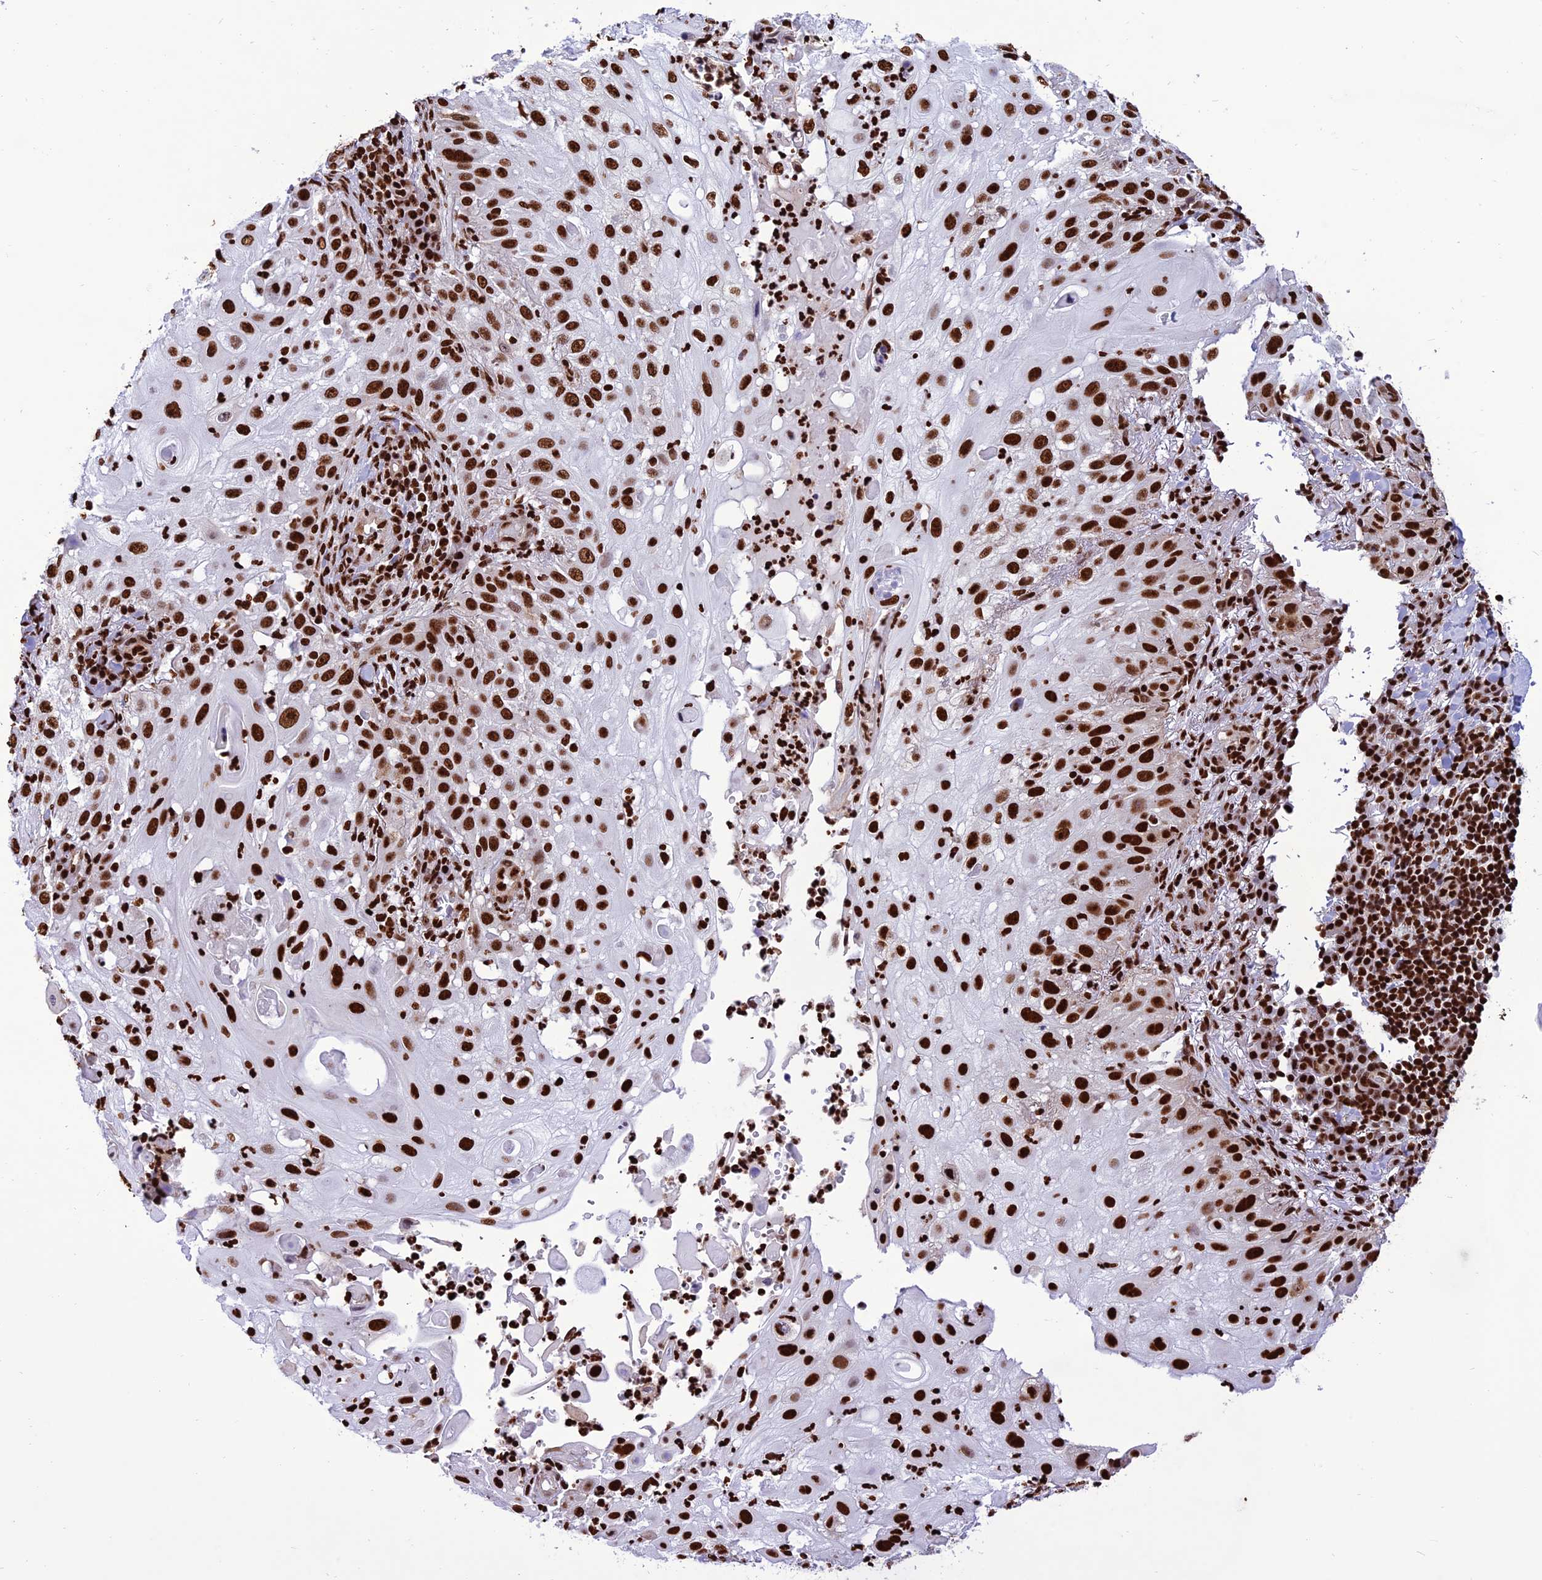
{"staining": {"intensity": "strong", "quantity": ">75%", "location": "nuclear"}, "tissue": "skin cancer", "cell_type": "Tumor cells", "image_type": "cancer", "snomed": [{"axis": "morphology", "description": "Squamous cell carcinoma, NOS"}, {"axis": "topography", "description": "Skin"}], "caption": "A photomicrograph showing strong nuclear positivity in approximately >75% of tumor cells in skin cancer (squamous cell carcinoma), as visualized by brown immunohistochemical staining.", "gene": "INO80E", "patient": {"sex": "female", "age": 44}}